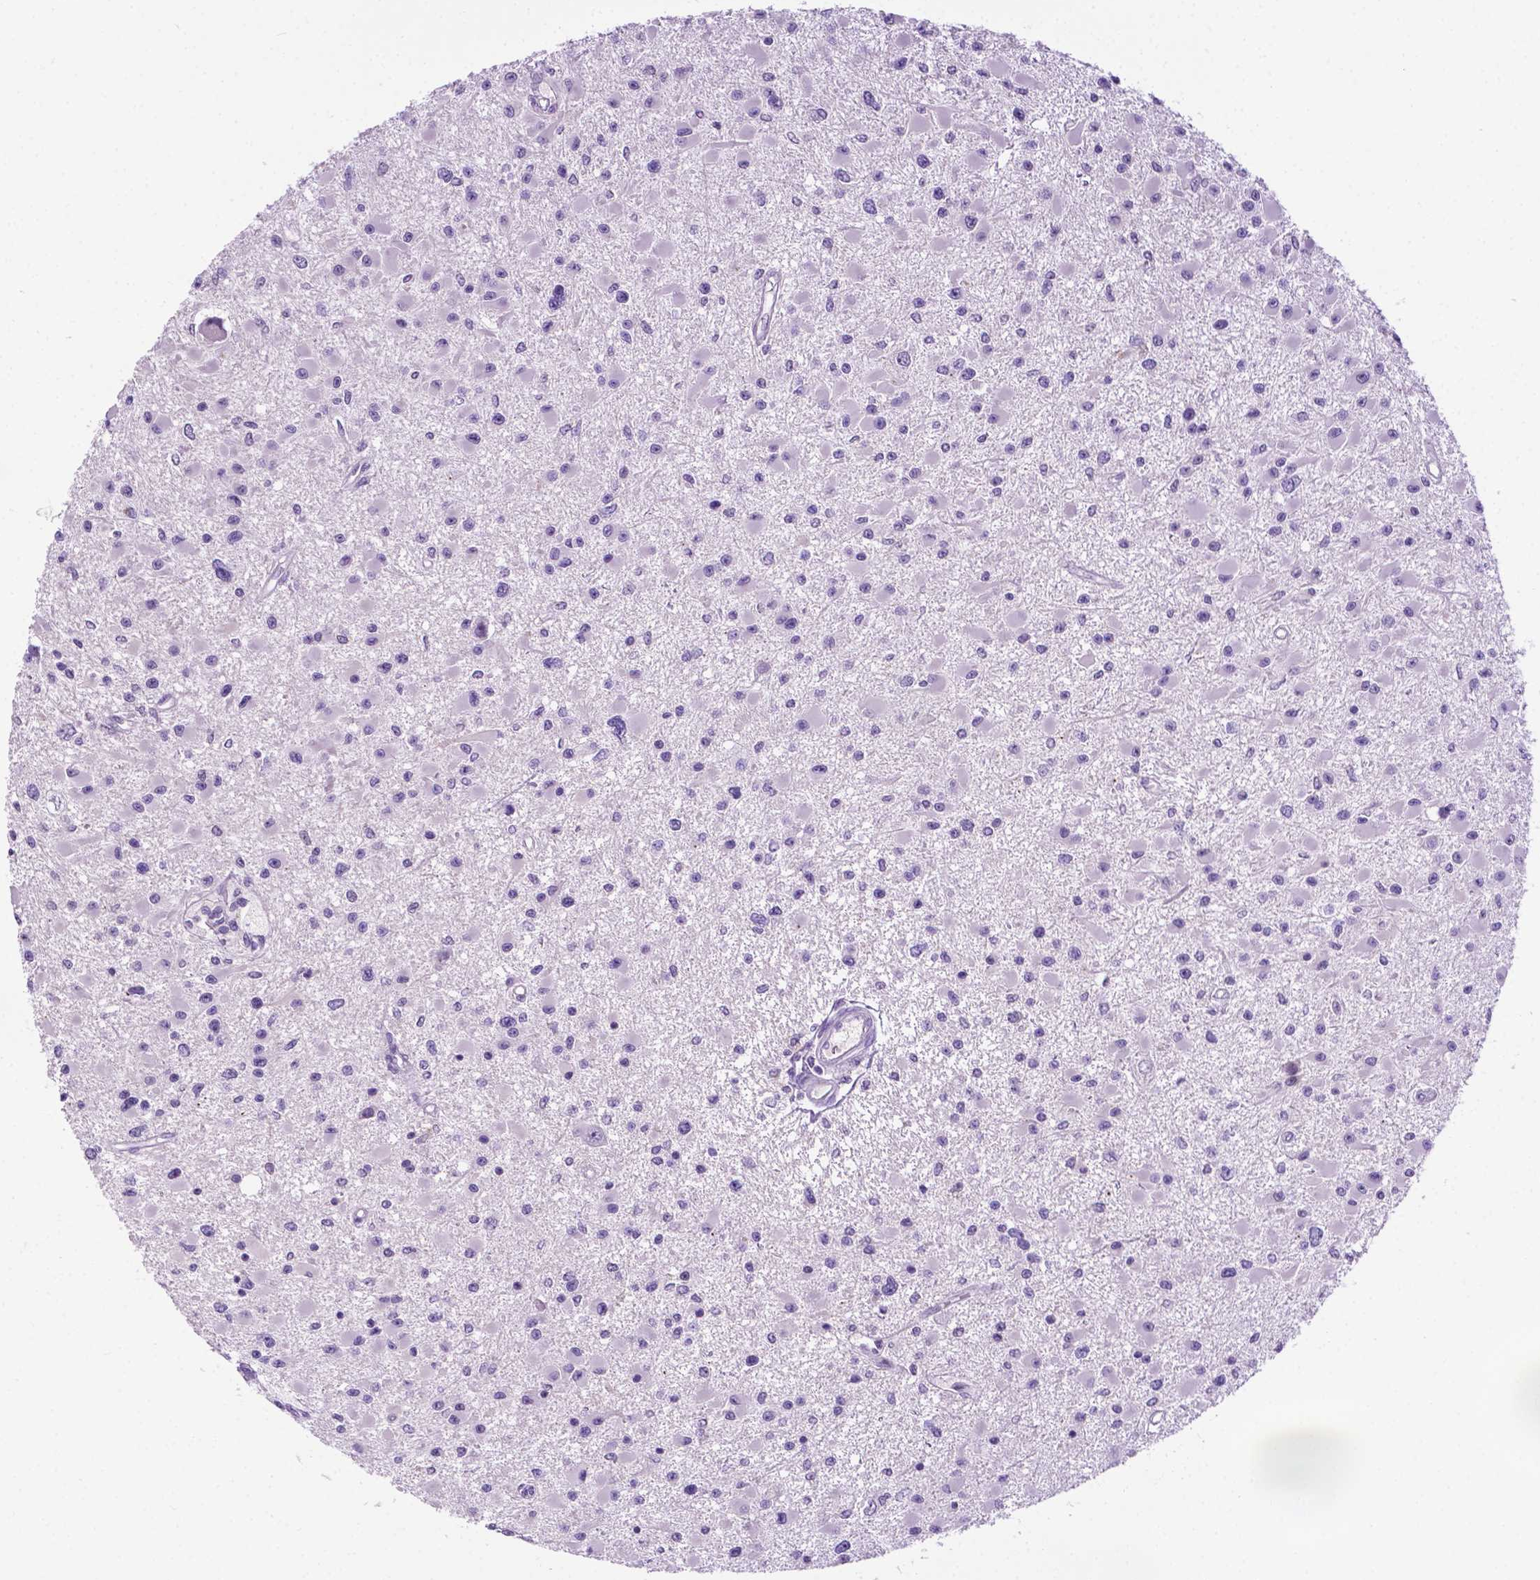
{"staining": {"intensity": "negative", "quantity": "none", "location": "none"}, "tissue": "glioma", "cell_type": "Tumor cells", "image_type": "cancer", "snomed": [{"axis": "morphology", "description": "Glioma, malignant, High grade"}, {"axis": "topography", "description": "Brain"}], "caption": "This is an IHC histopathology image of human glioma. There is no positivity in tumor cells.", "gene": "MMP27", "patient": {"sex": "male", "age": 54}}